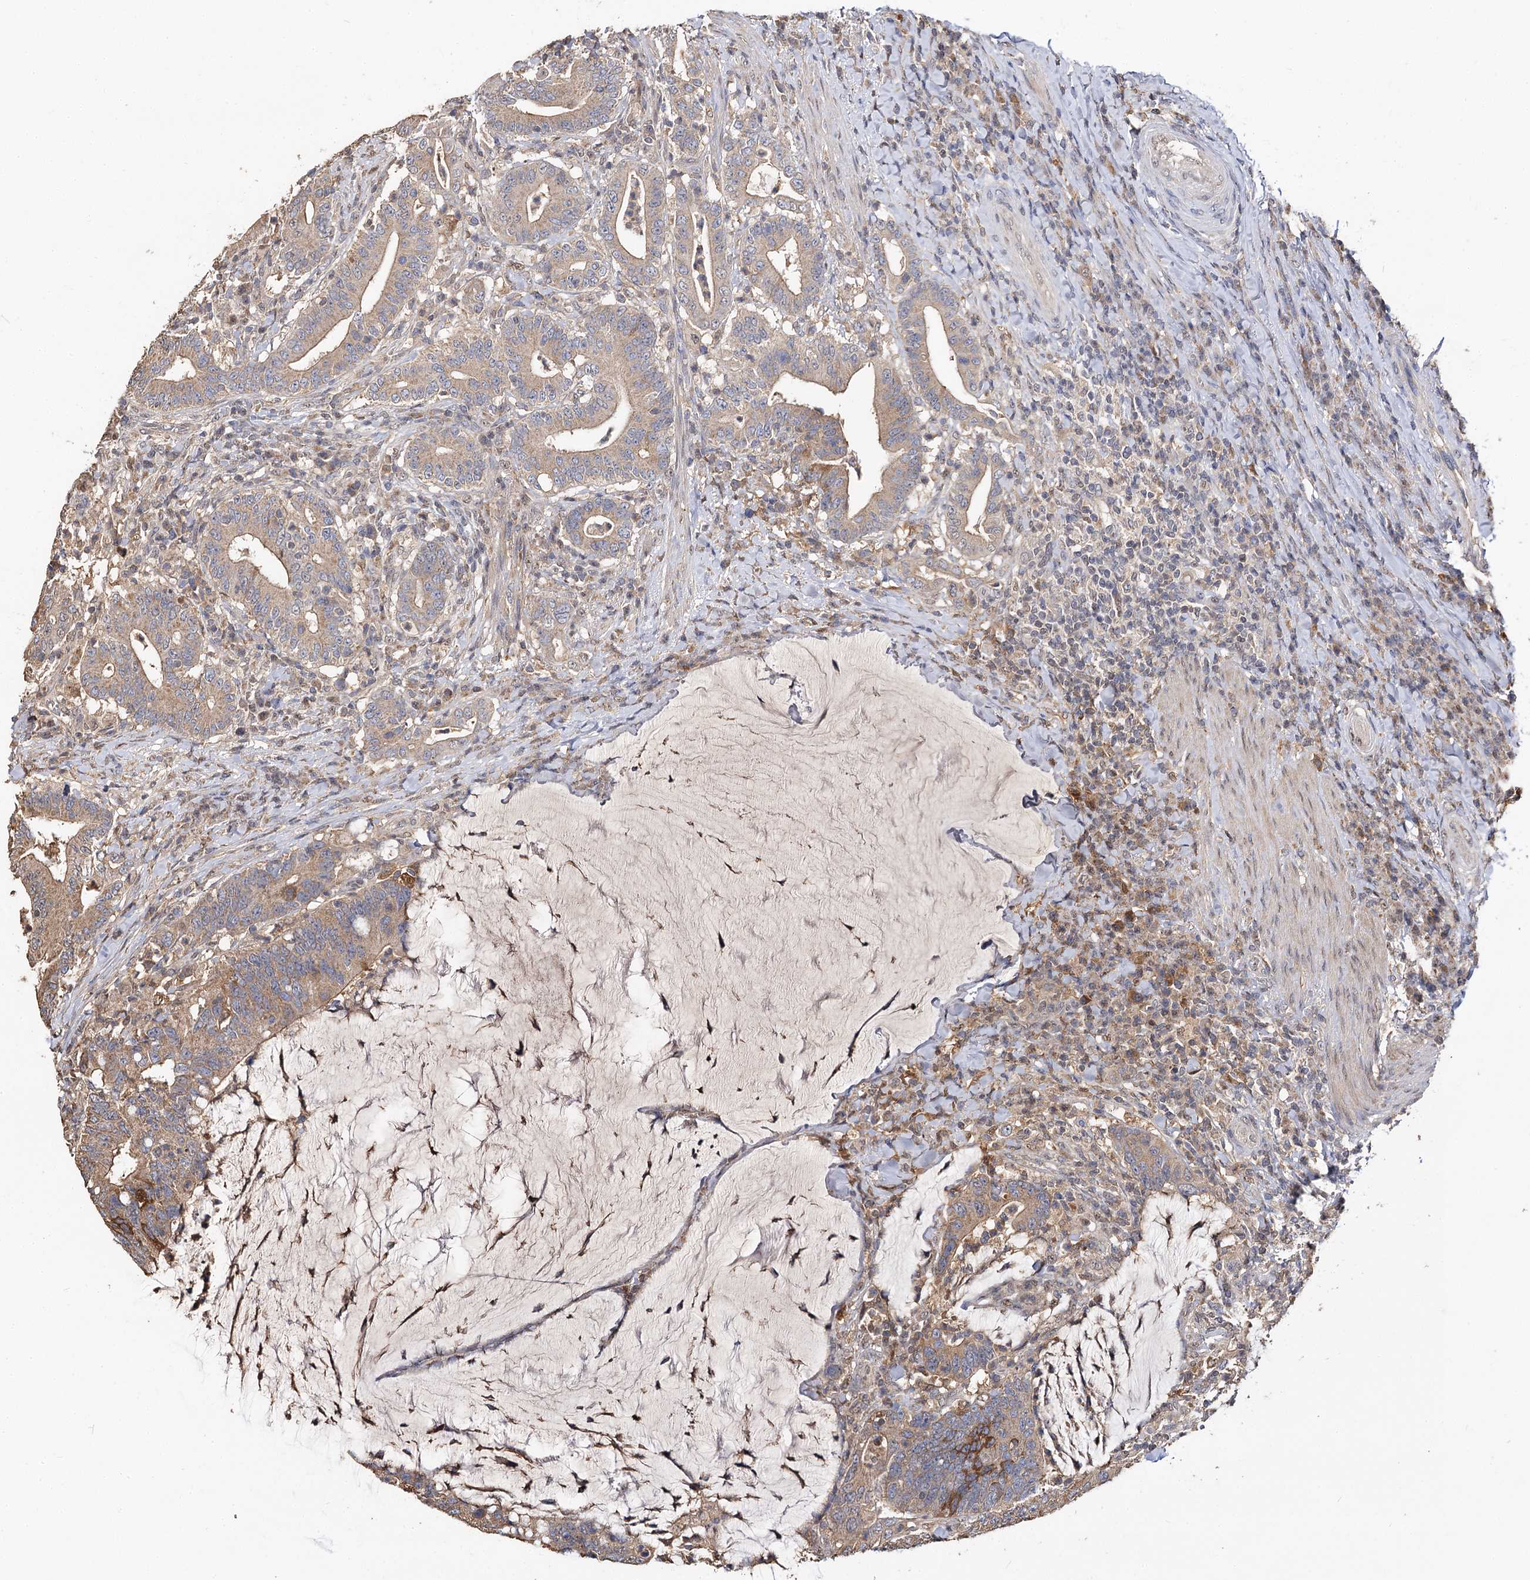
{"staining": {"intensity": "moderate", "quantity": ">75%", "location": "cytoplasmic/membranous"}, "tissue": "colorectal cancer", "cell_type": "Tumor cells", "image_type": "cancer", "snomed": [{"axis": "morphology", "description": "Adenocarcinoma, NOS"}, {"axis": "topography", "description": "Colon"}], "caption": "Protein expression by immunohistochemistry (IHC) reveals moderate cytoplasmic/membranous positivity in approximately >75% of tumor cells in colorectal cancer.", "gene": "ARL13A", "patient": {"sex": "female", "age": 66}}